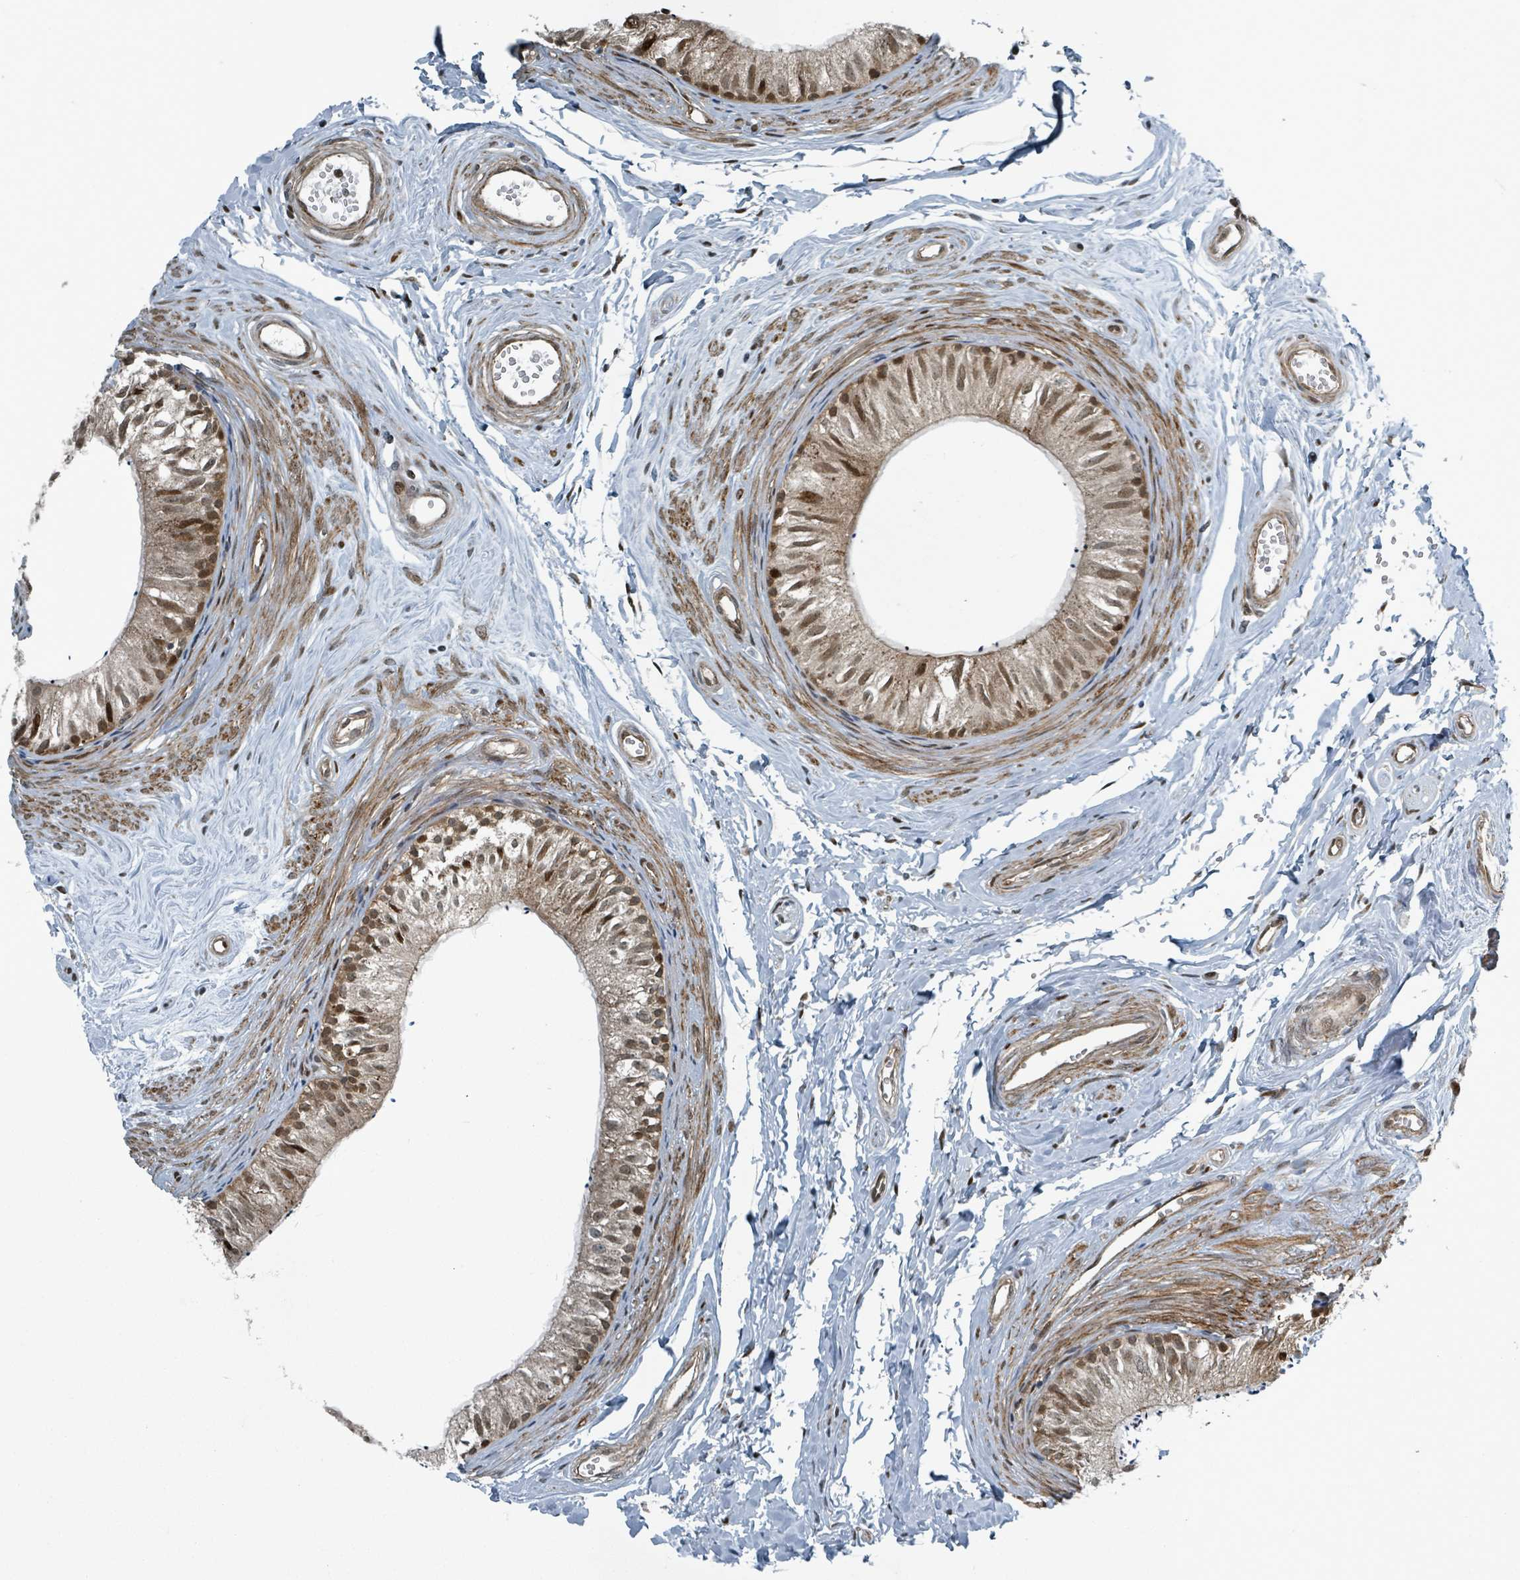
{"staining": {"intensity": "moderate", "quantity": ">75%", "location": "cytoplasmic/membranous,nuclear"}, "tissue": "epididymis", "cell_type": "Glandular cells", "image_type": "normal", "snomed": [{"axis": "morphology", "description": "Normal tissue, NOS"}, {"axis": "topography", "description": "Epididymis"}], "caption": "Human epididymis stained with a brown dye demonstrates moderate cytoplasmic/membranous,nuclear positive expression in about >75% of glandular cells.", "gene": "RHPN2", "patient": {"sex": "male", "age": 56}}